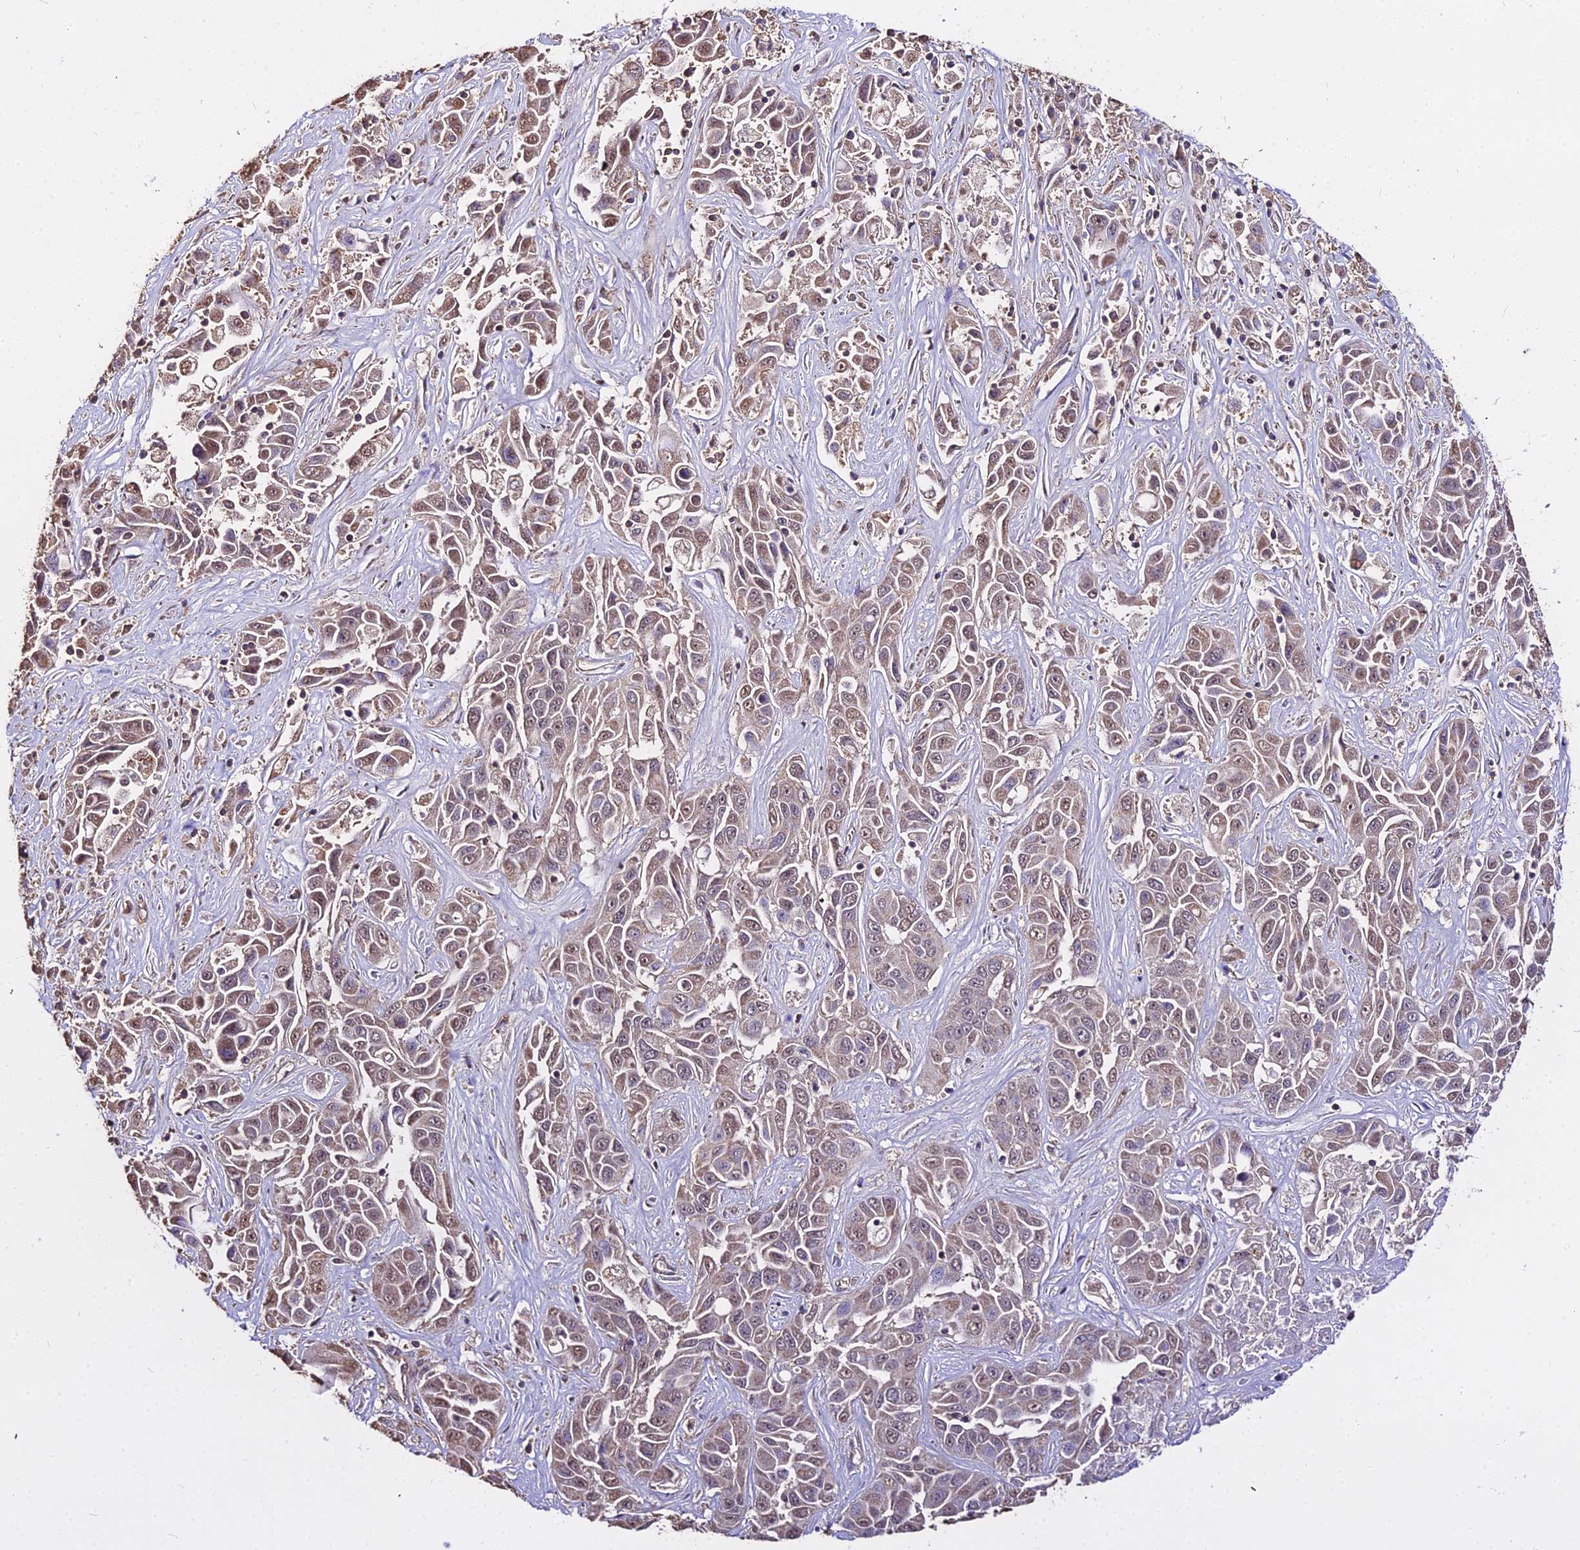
{"staining": {"intensity": "weak", "quantity": ">75%", "location": "nuclear"}, "tissue": "liver cancer", "cell_type": "Tumor cells", "image_type": "cancer", "snomed": [{"axis": "morphology", "description": "Cholangiocarcinoma"}, {"axis": "topography", "description": "Liver"}], "caption": "IHC (DAB) staining of cholangiocarcinoma (liver) reveals weak nuclear protein staining in approximately >75% of tumor cells.", "gene": "METTL13", "patient": {"sex": "female", "age": 52}}